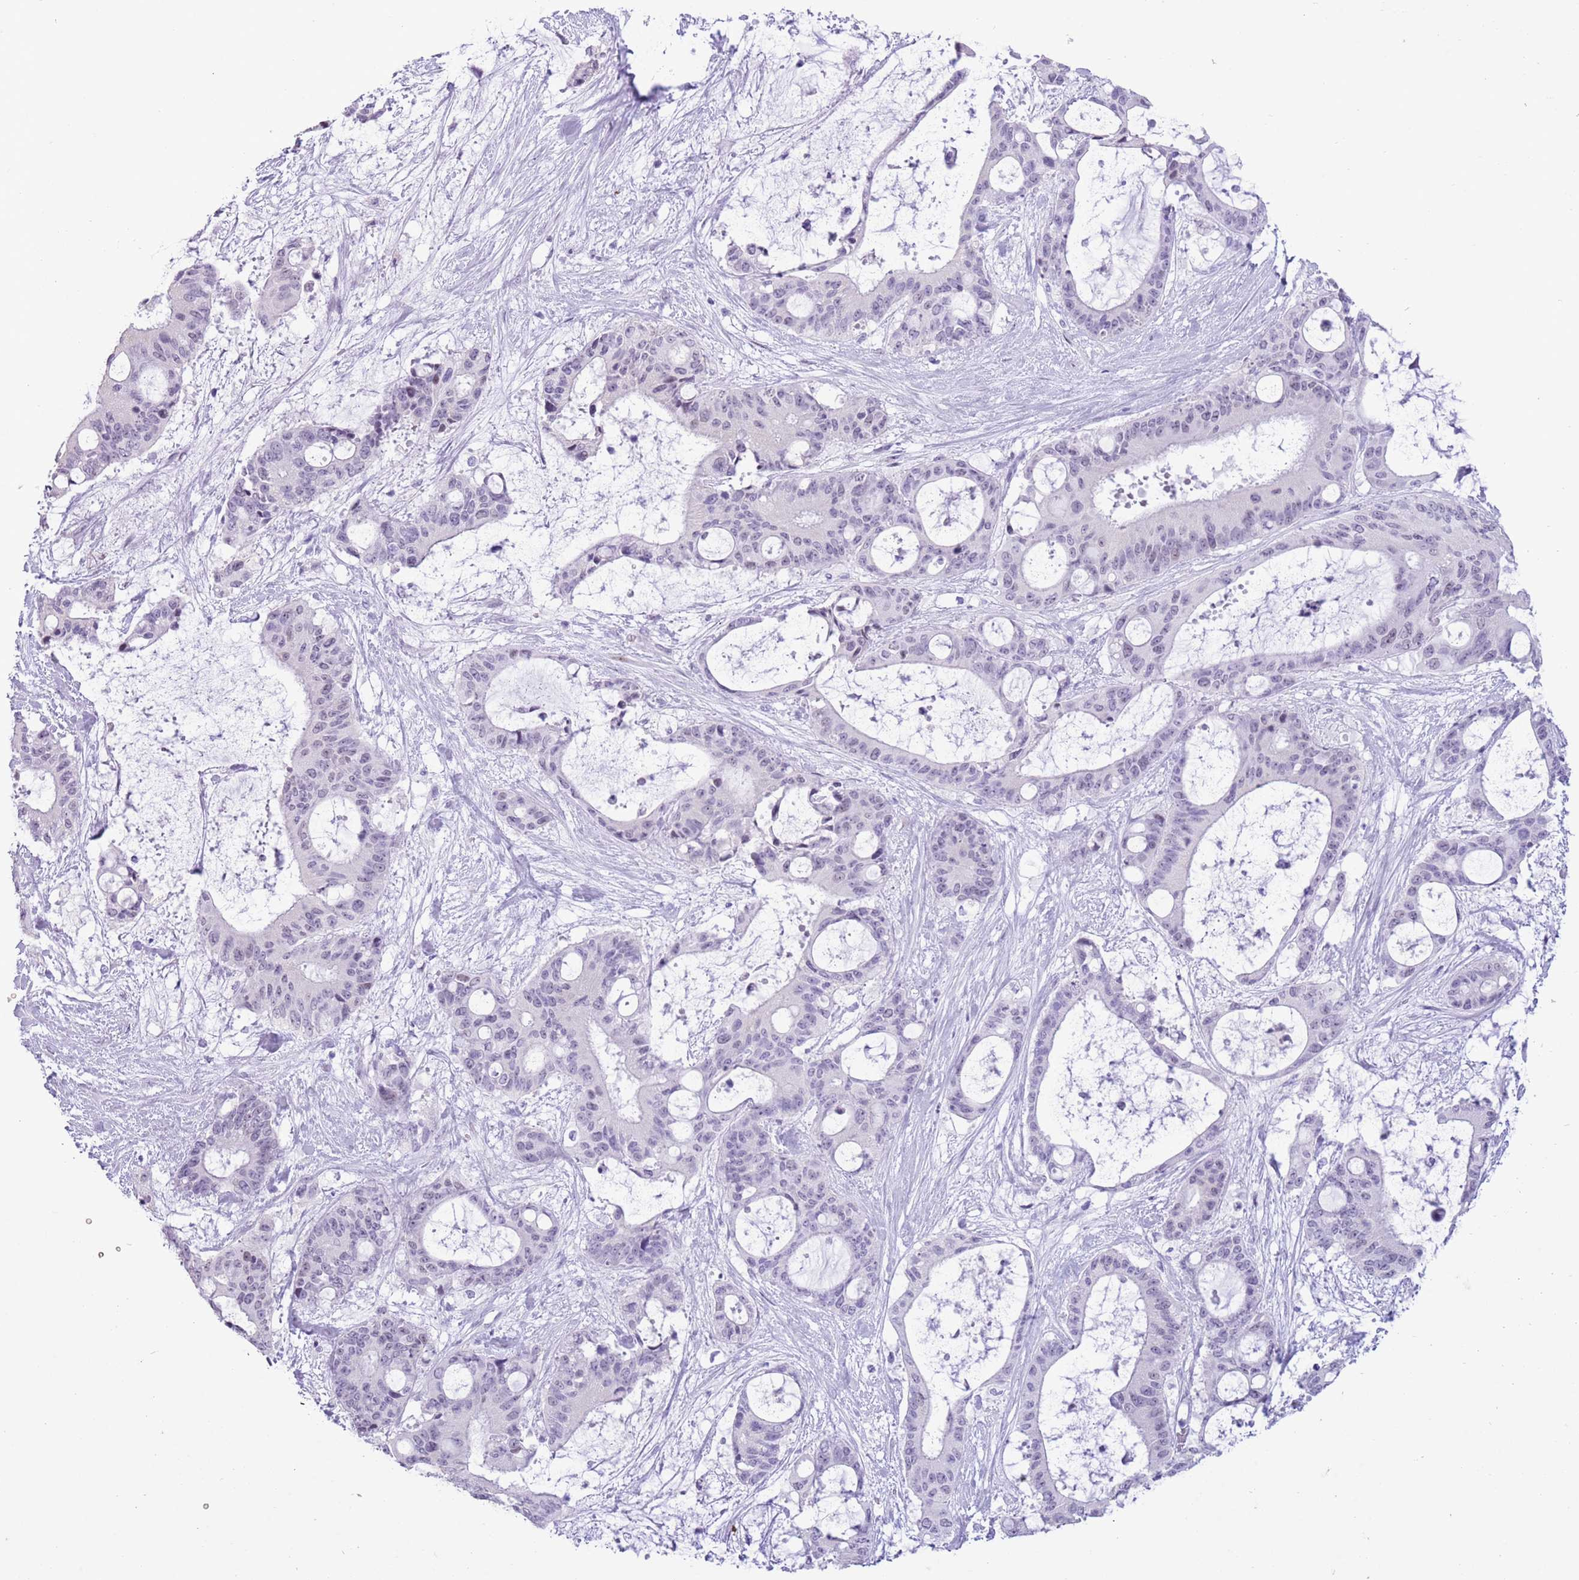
{"staining": {"intensity": "negative", "quantity": "none", "location": "none"}, "tissue": "liver cancer", "cell_type": "Tumor cells", "image_type": "cancer", "snomed": [{"axis": "morphology", "description": "Normal tissue, NOS"}, {"axis": "morphology", "description": "Cholangiocarcinoma"}, {"axis": "topography", "description": "Liver"}, {"axis": "topography", "description": "Peripheral nerve tissue"}], "caption": "Protein analysis of liver cancer (cholangiocarcinoma) reveals no significant positivity in tumor cells.", "gene": "BCL11B", "patient": {"sex": "female", "age": 73}}